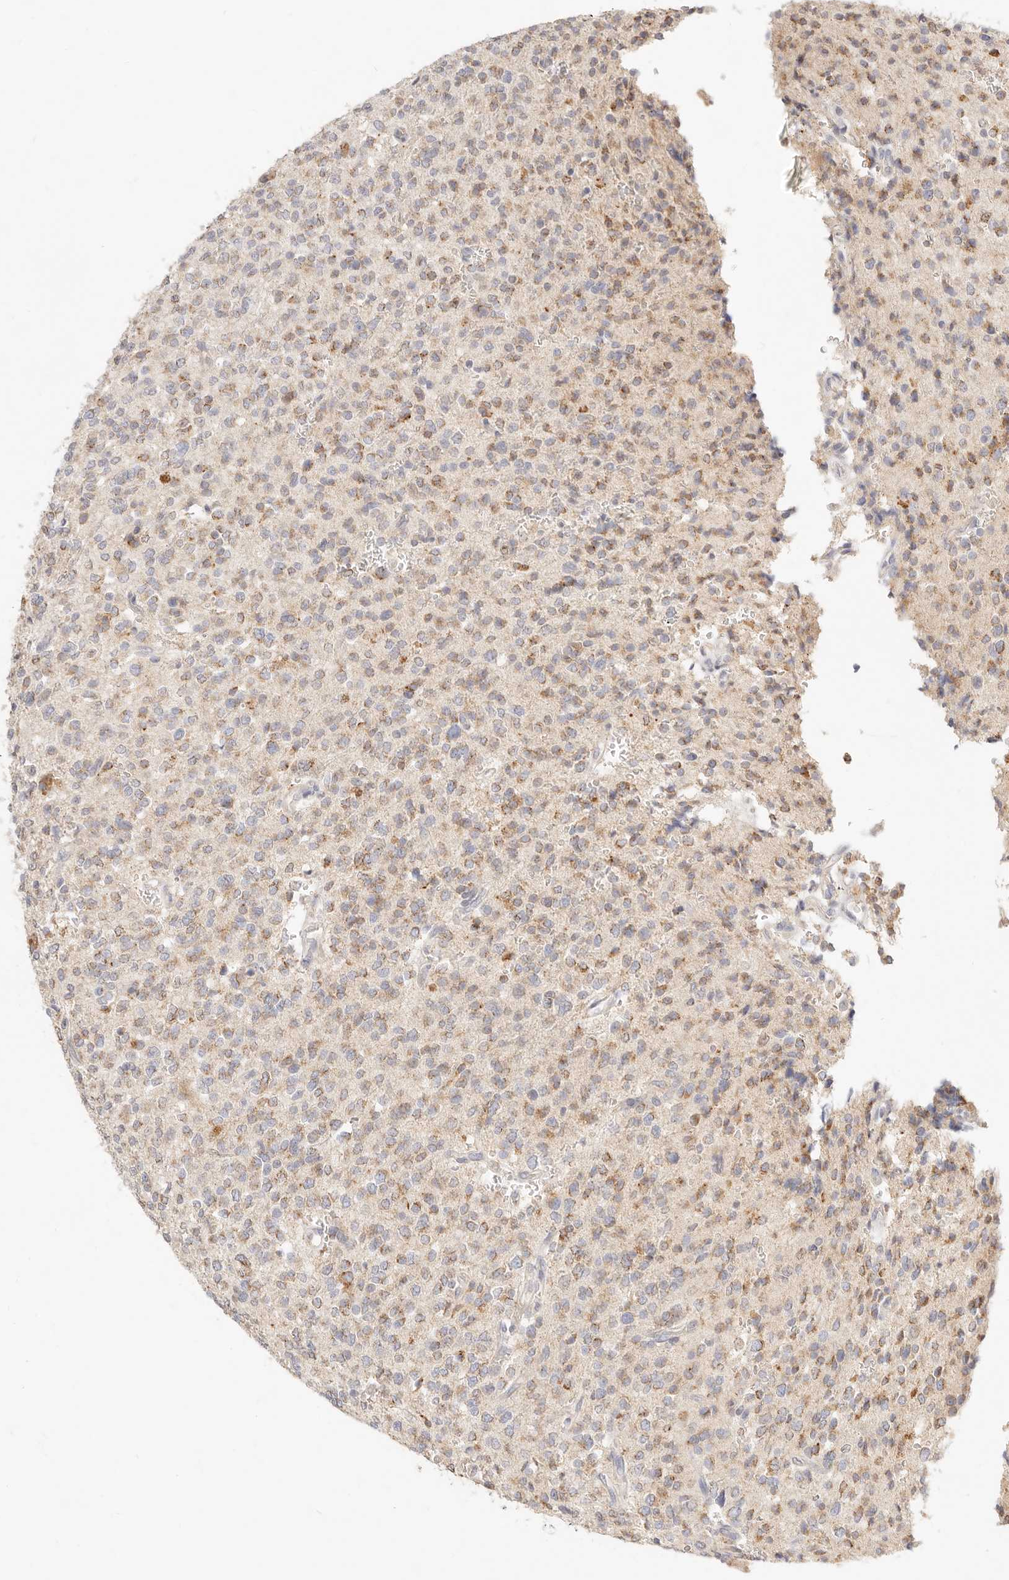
{"staining": {"intensity": "weak", "quantity": "25%-75%", "location": "cytoplasmic/membranous"}, "tissue": "glioma", "cell_type": "Tumor cells", "image_type": "cancer", "snomed": [{"axis": "morphology", "description": "Glioma, malignant, High grade"}, {"axis": "topography", "description": "Brain"}], "caption": "A histopathology image of human glioma stained for a protein reveals weak cytoplasmic/membranous brown staining in tumor cells.", "gene": "ACOX1", "patient": {"sex": "male", "age": 34}}